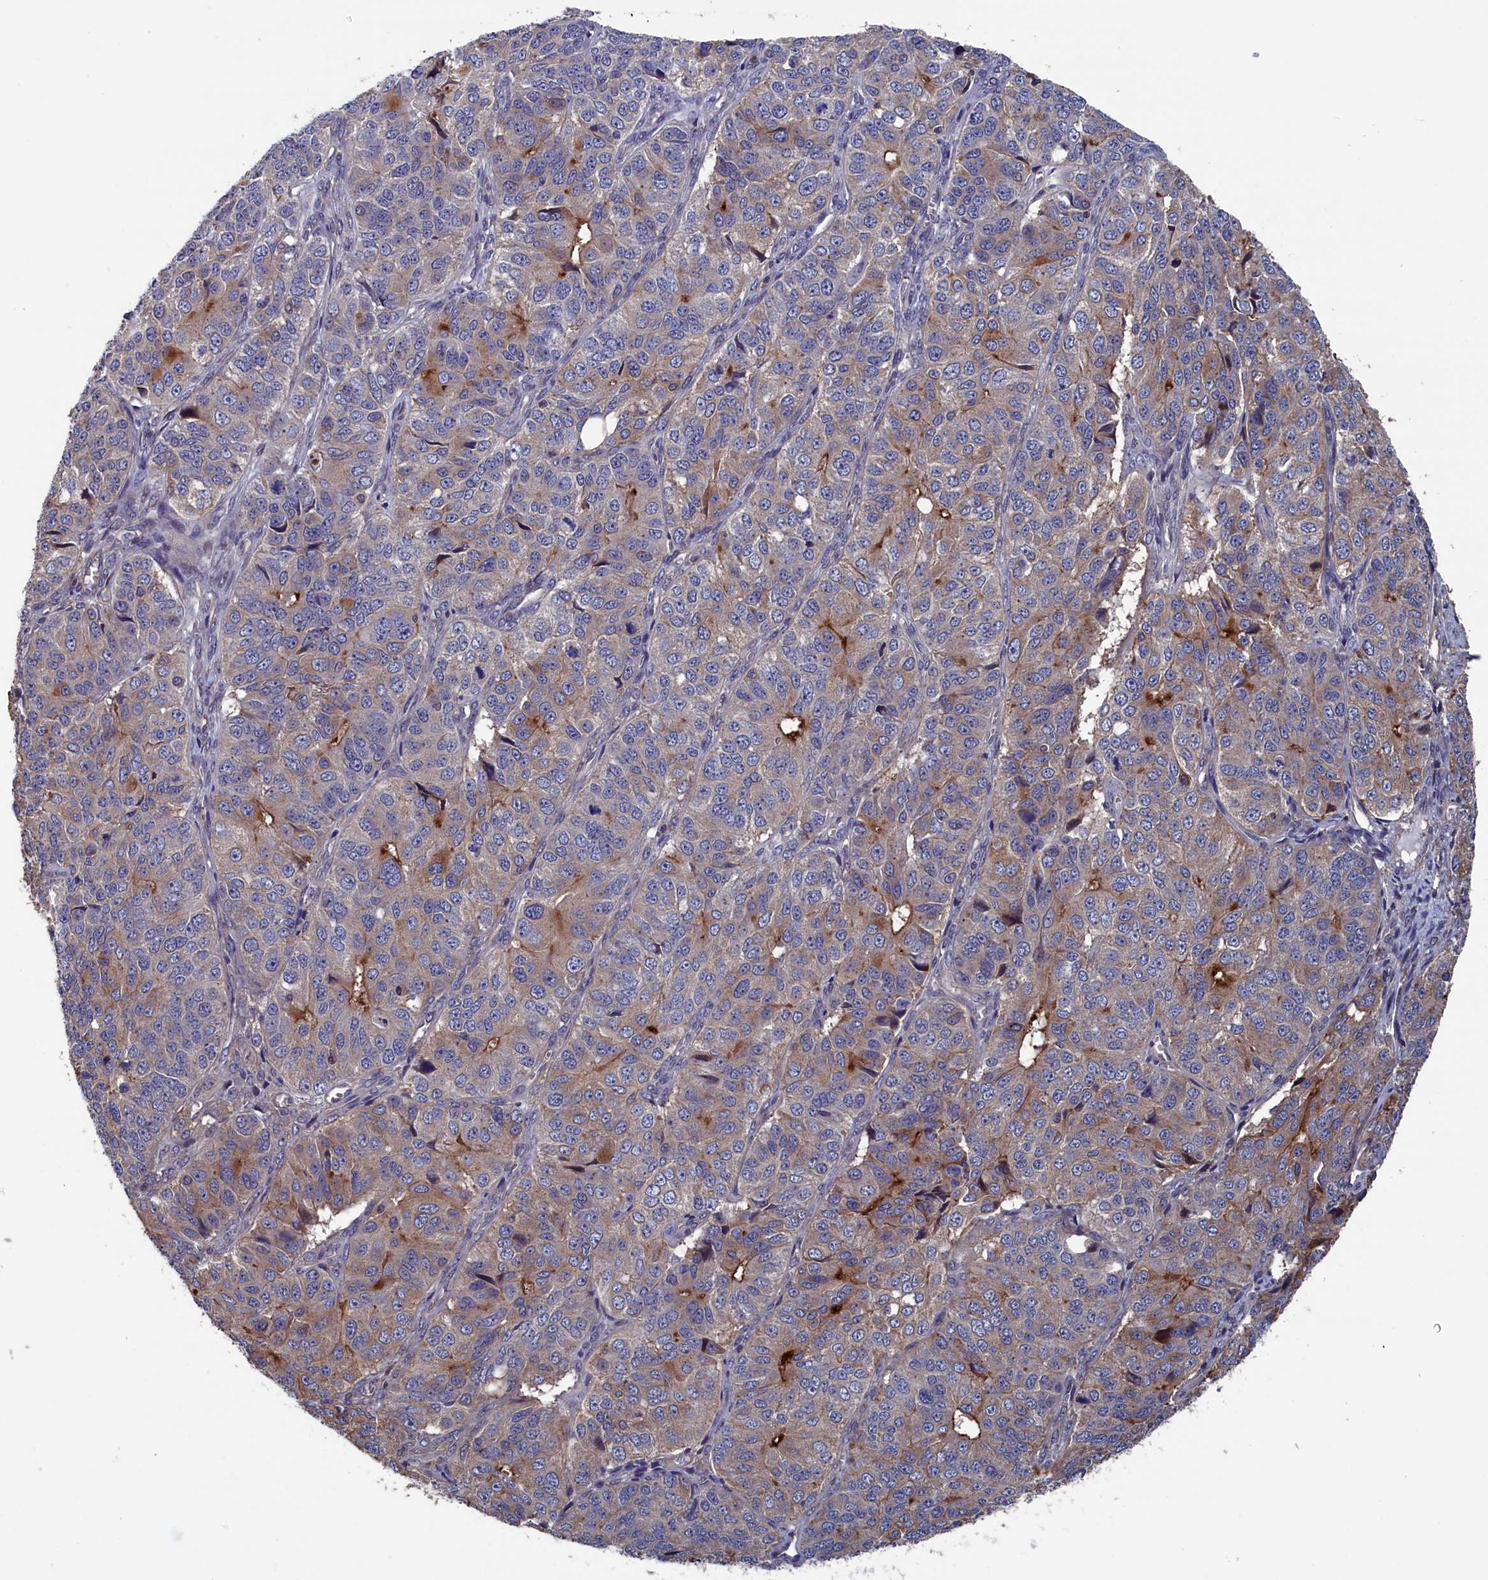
{"staining": {"intensity": "moderate", "quantity": "<25%", "location": "cytoplasmic/membranous"}, "tissue": "ovarian cancer", "cell_type": "Tumor cells", "image_type": "cancer", "snomed": [{"axis": "morphology", "description": "Carcinoma, endometroid"}, {"axis": "topography", "description": "Ovary"}], "caption": "Ovarian cancer stained for a protein (brown) displays moderate cytoplasmic/membranous positive staining in approximately <25% of tumor cells.", "gene": "SPATA13", "patient": {"sex": "female", "age": 51}}